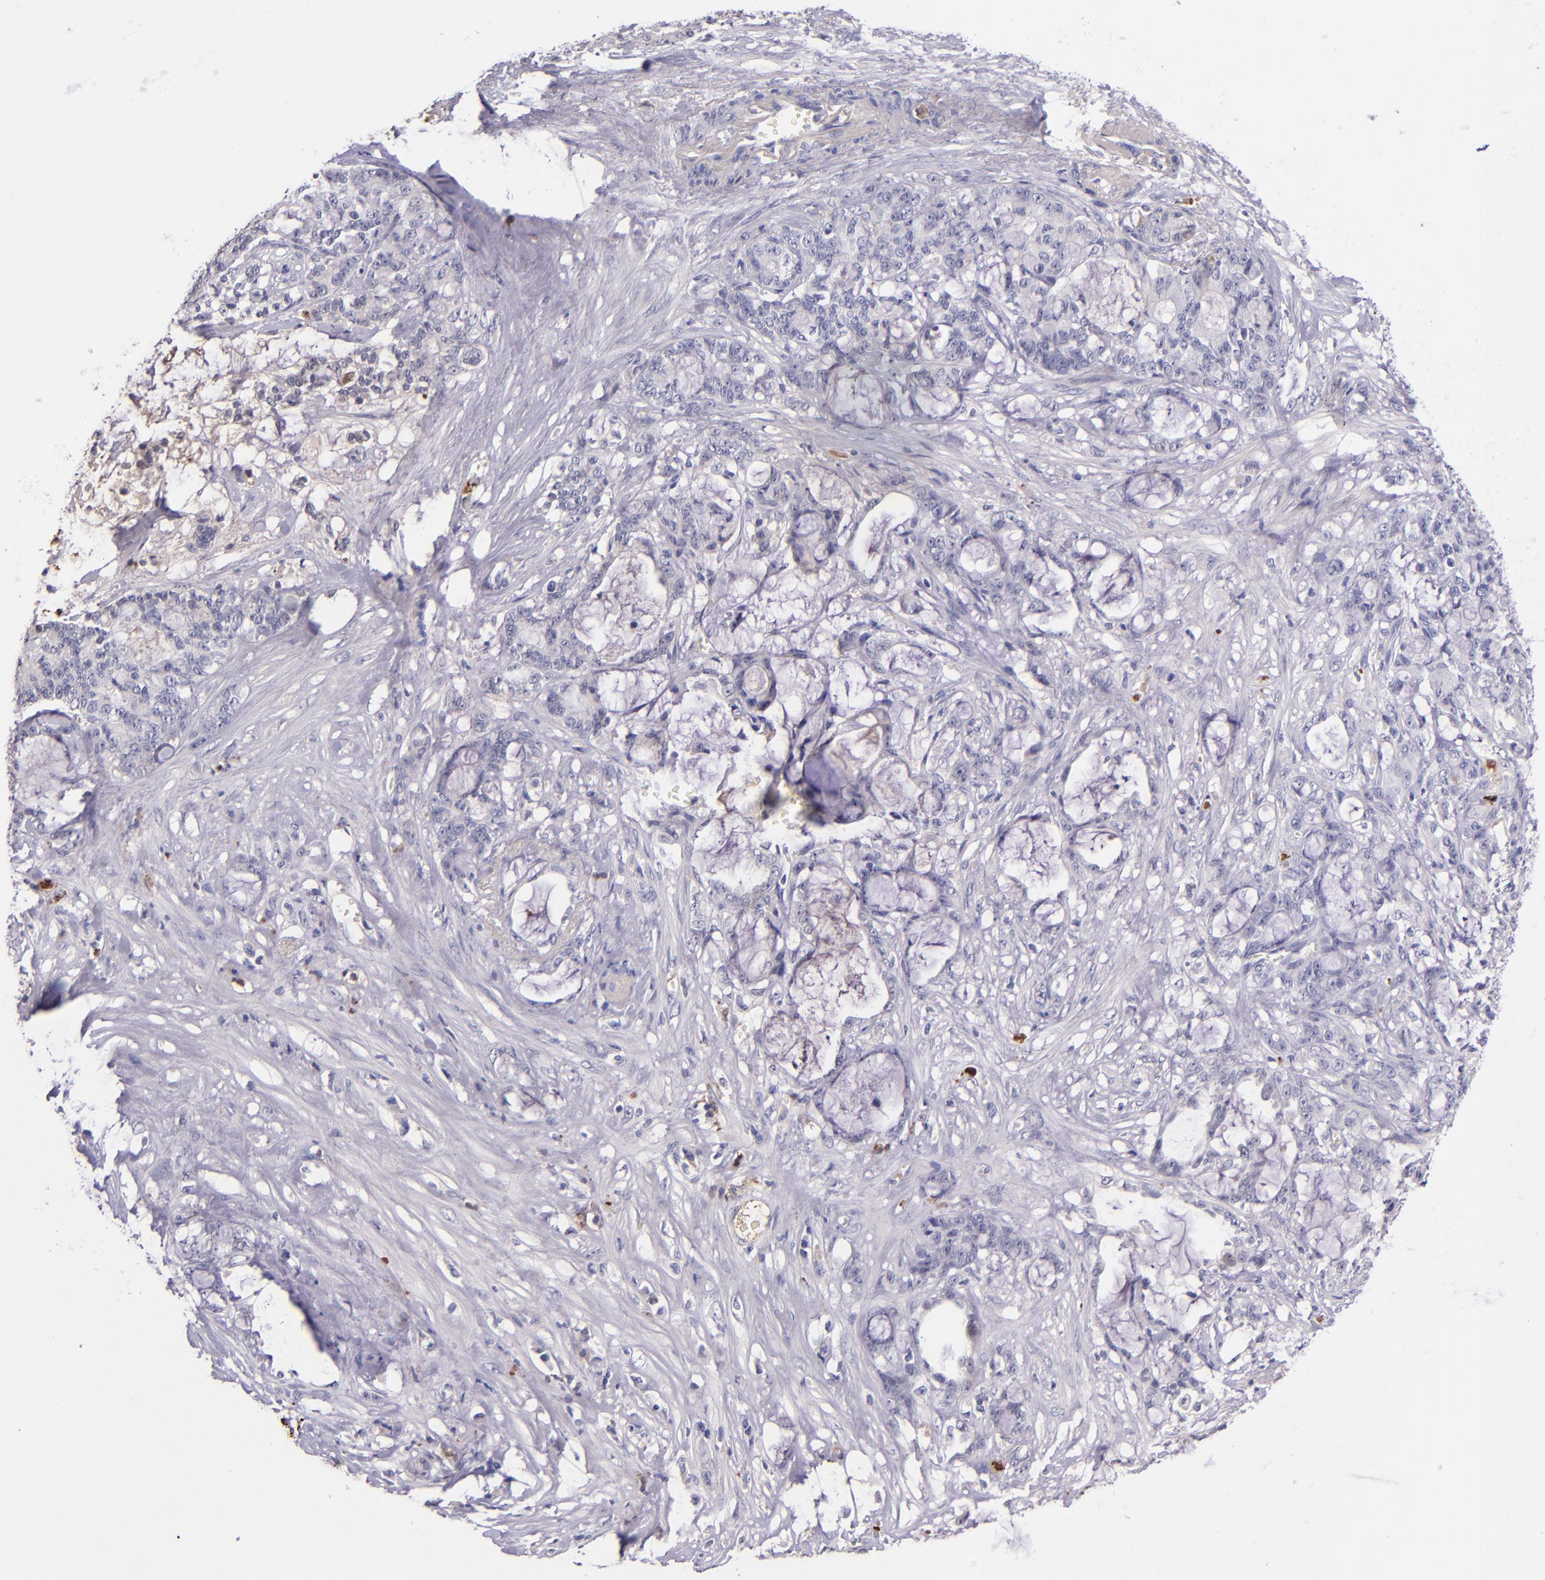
{"staining": {"intensity": "negative", "quantity": "none", "location": "none"}, "tissue": "pancreatic cancer", "cell_type": "Tumor cells", "image_type": "cancer", "snomed": [{"axis": "morphology", "description": "Adenocarcinoma, NOS"}, {"axis": "topography", "description": "Pancreas"}], "caption": "Pancreatic adenocarcinoma stained for a protein using IHC exhibits no expression tumor cells.", "gene": "KNG1", "patient": {"sex": "female", "age": 73}}